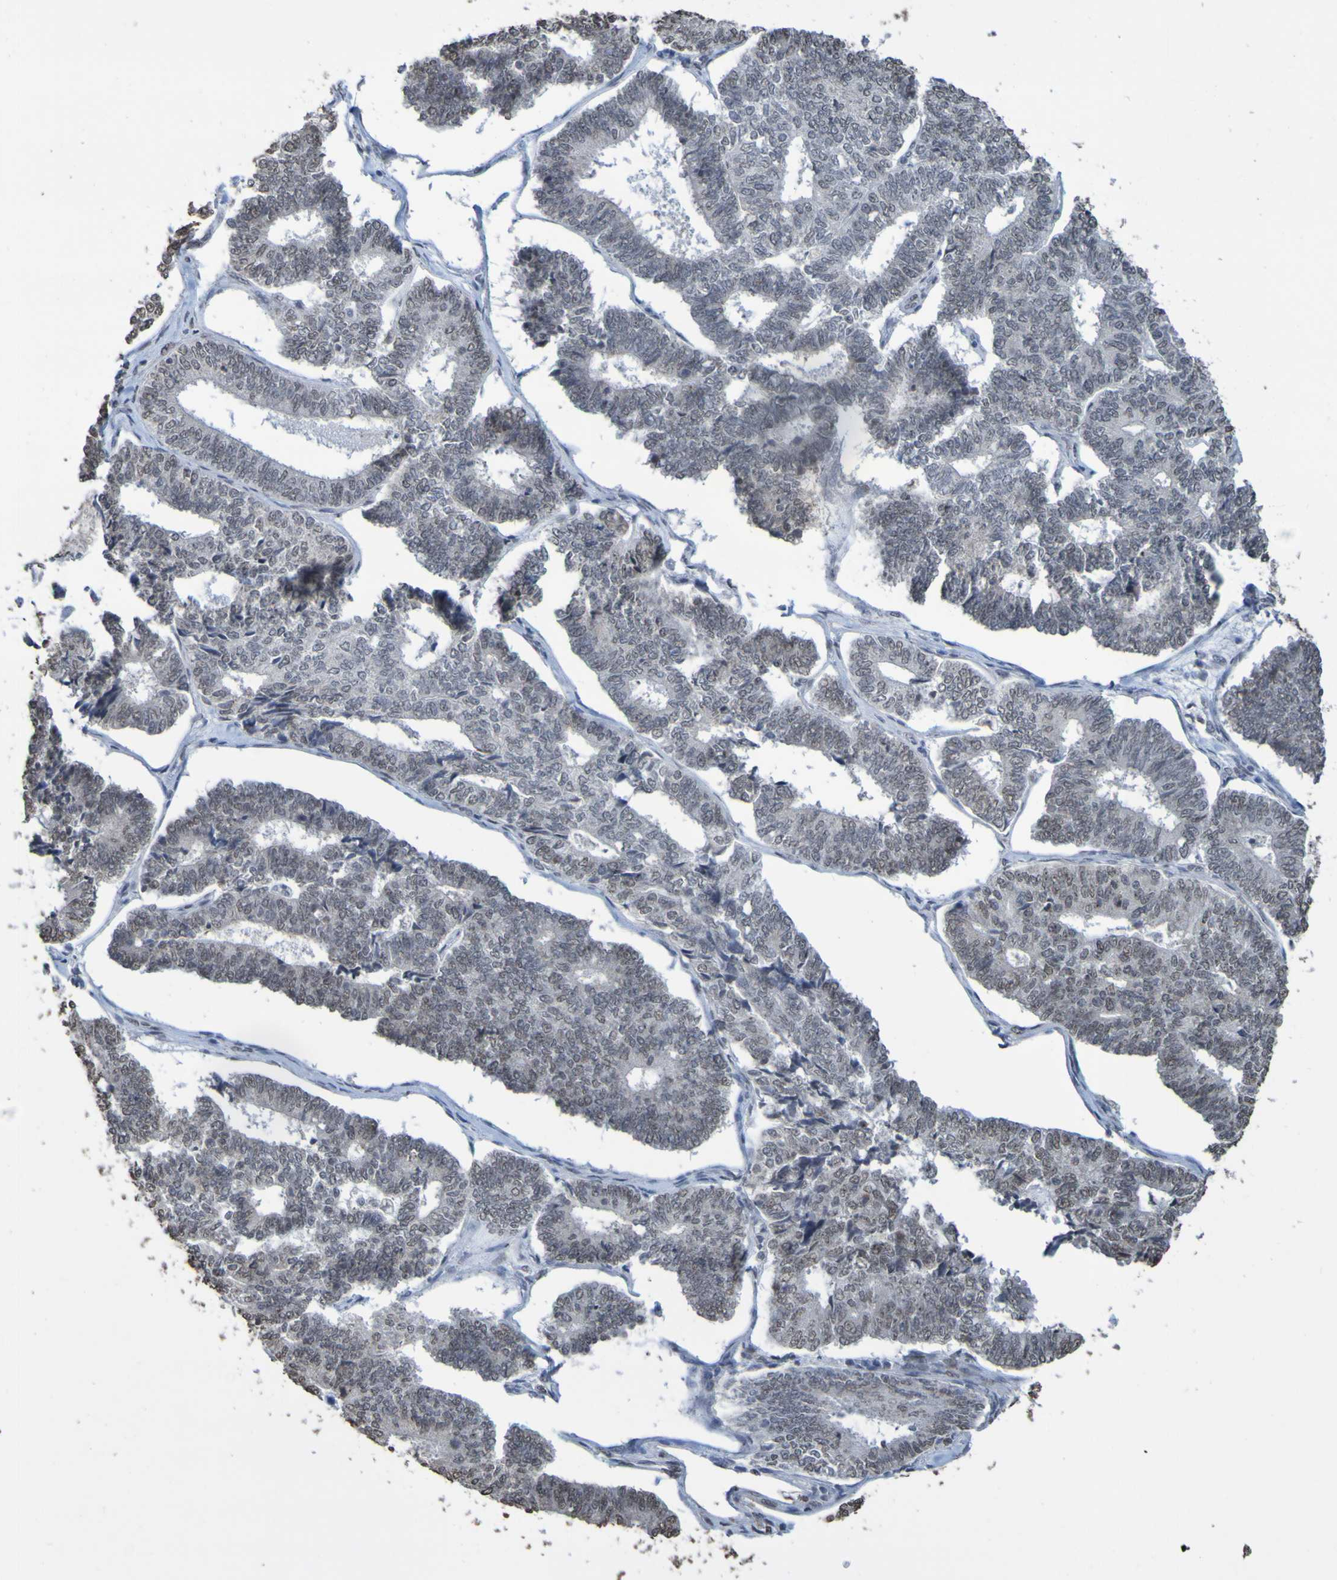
{"staining": {"intensity": "negative", "quantity": "none", "location": "none"}, "tissue": "endometrial cancer", "cell_type": "Tumor cells", "image_type": "cancer", "snomed": [{"axis": "morphology", "description": "Adenocarcinoma, NOS"}, {"axis": "topography", "description": "Endometrium"}], "caption": "IHC micrograph of adenocarcinoma (endometrial) stained for a protein (brown), which exhibits no positivity in tumor cells. Brightfield microscopy of immunohistochemistry (IHC) stained with DAB (3,3'-diaminobenzidine) (brown) and hematoxylin (blue), captured at high magnification.", "gene": "ALKBH2", "patient": {"sex": "female", "age": 70}}